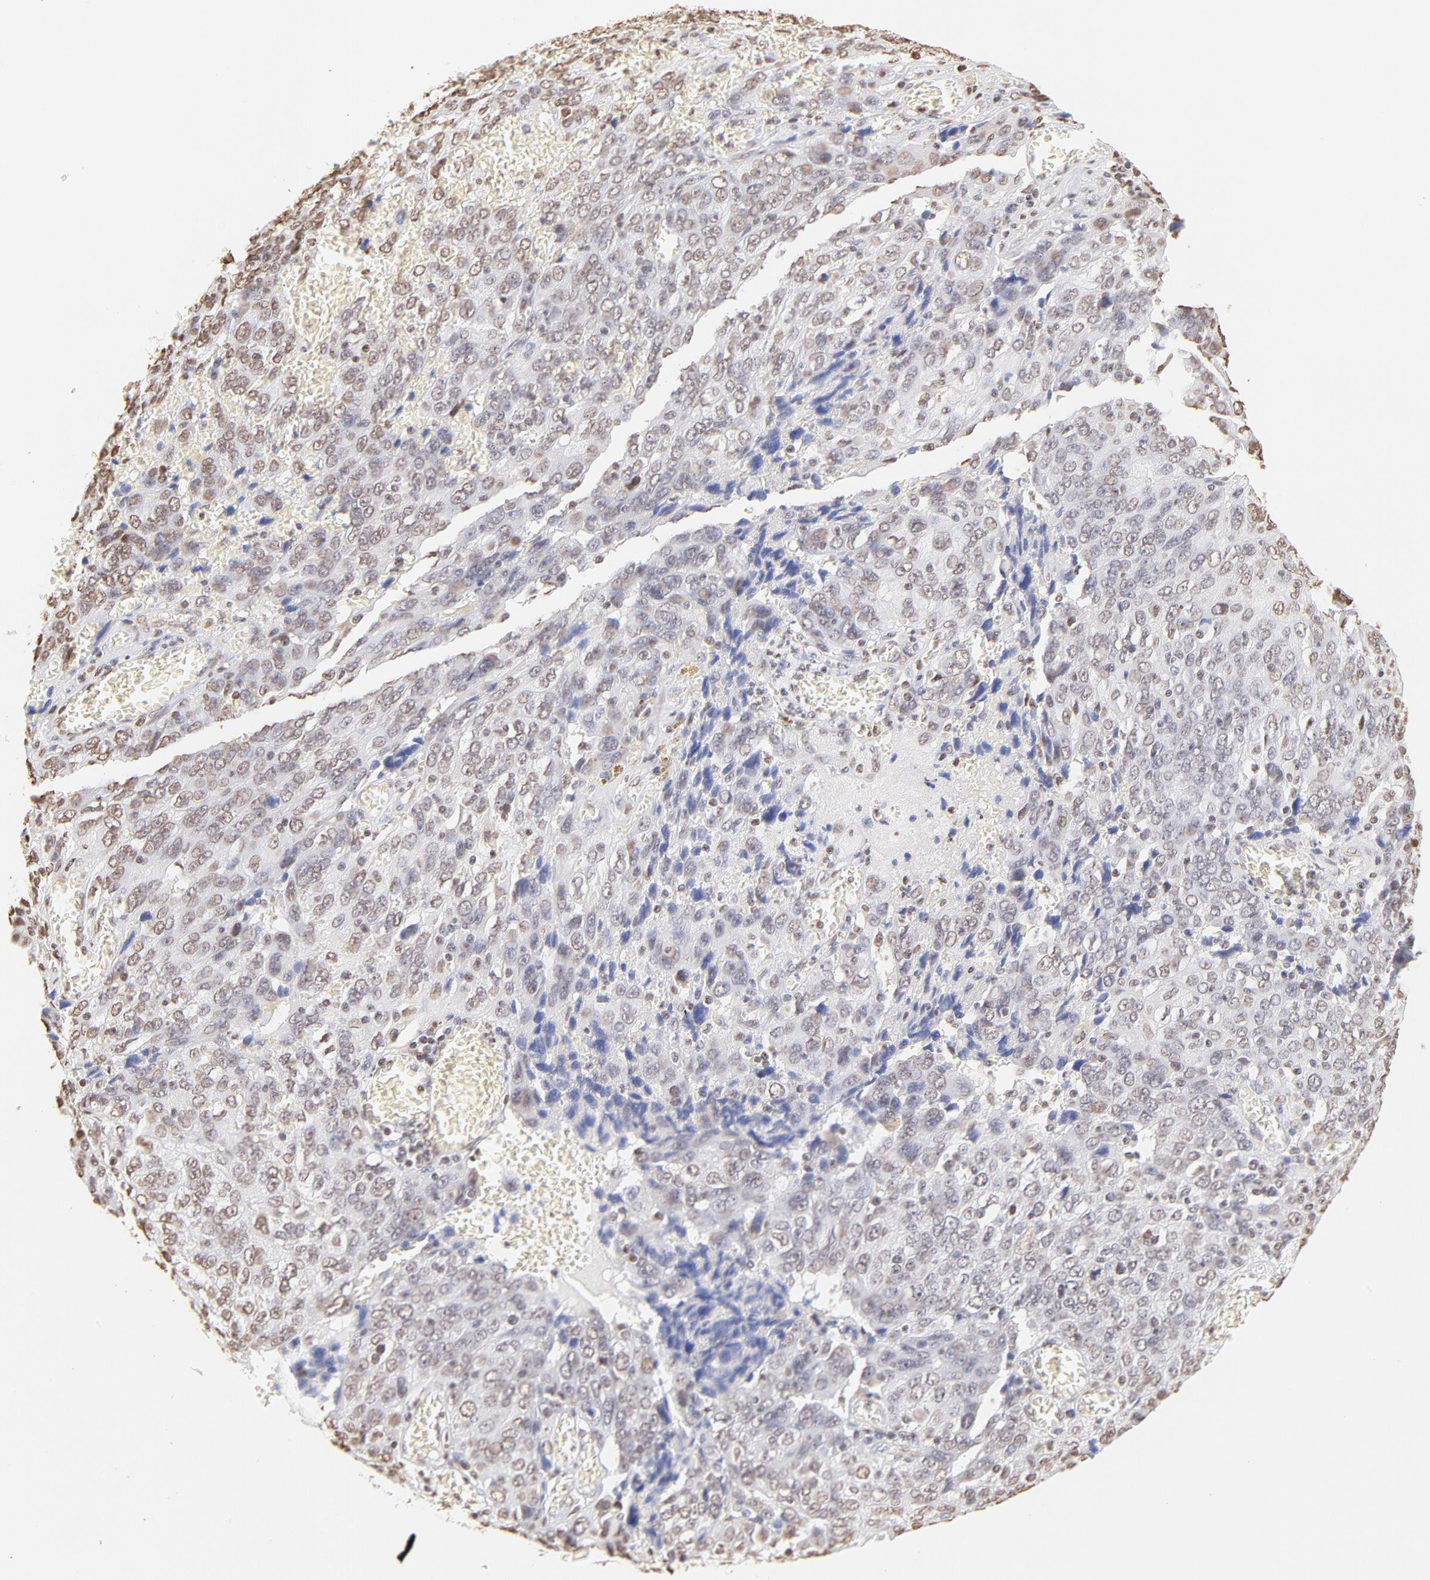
{"staining": {"intensity": "weak", "quantity": "25%-75%", "location": "nuclear"}, "tissue": "ovarian cancer", "cell_type": "Tumor cells", "image_type": "cancer", "snomed": [{"axis": "morphology", "description": "Carcinoma, endometroid"}, {"axis": "topography", "description": "Ovary"}], "caption": "Protein staining of ovarian cancer tissue reveals weak nuclear expression in about 25%-75% of tumor cells.", "gene": "ZNF540", "patient": {"sex": "female", "age": 75}}